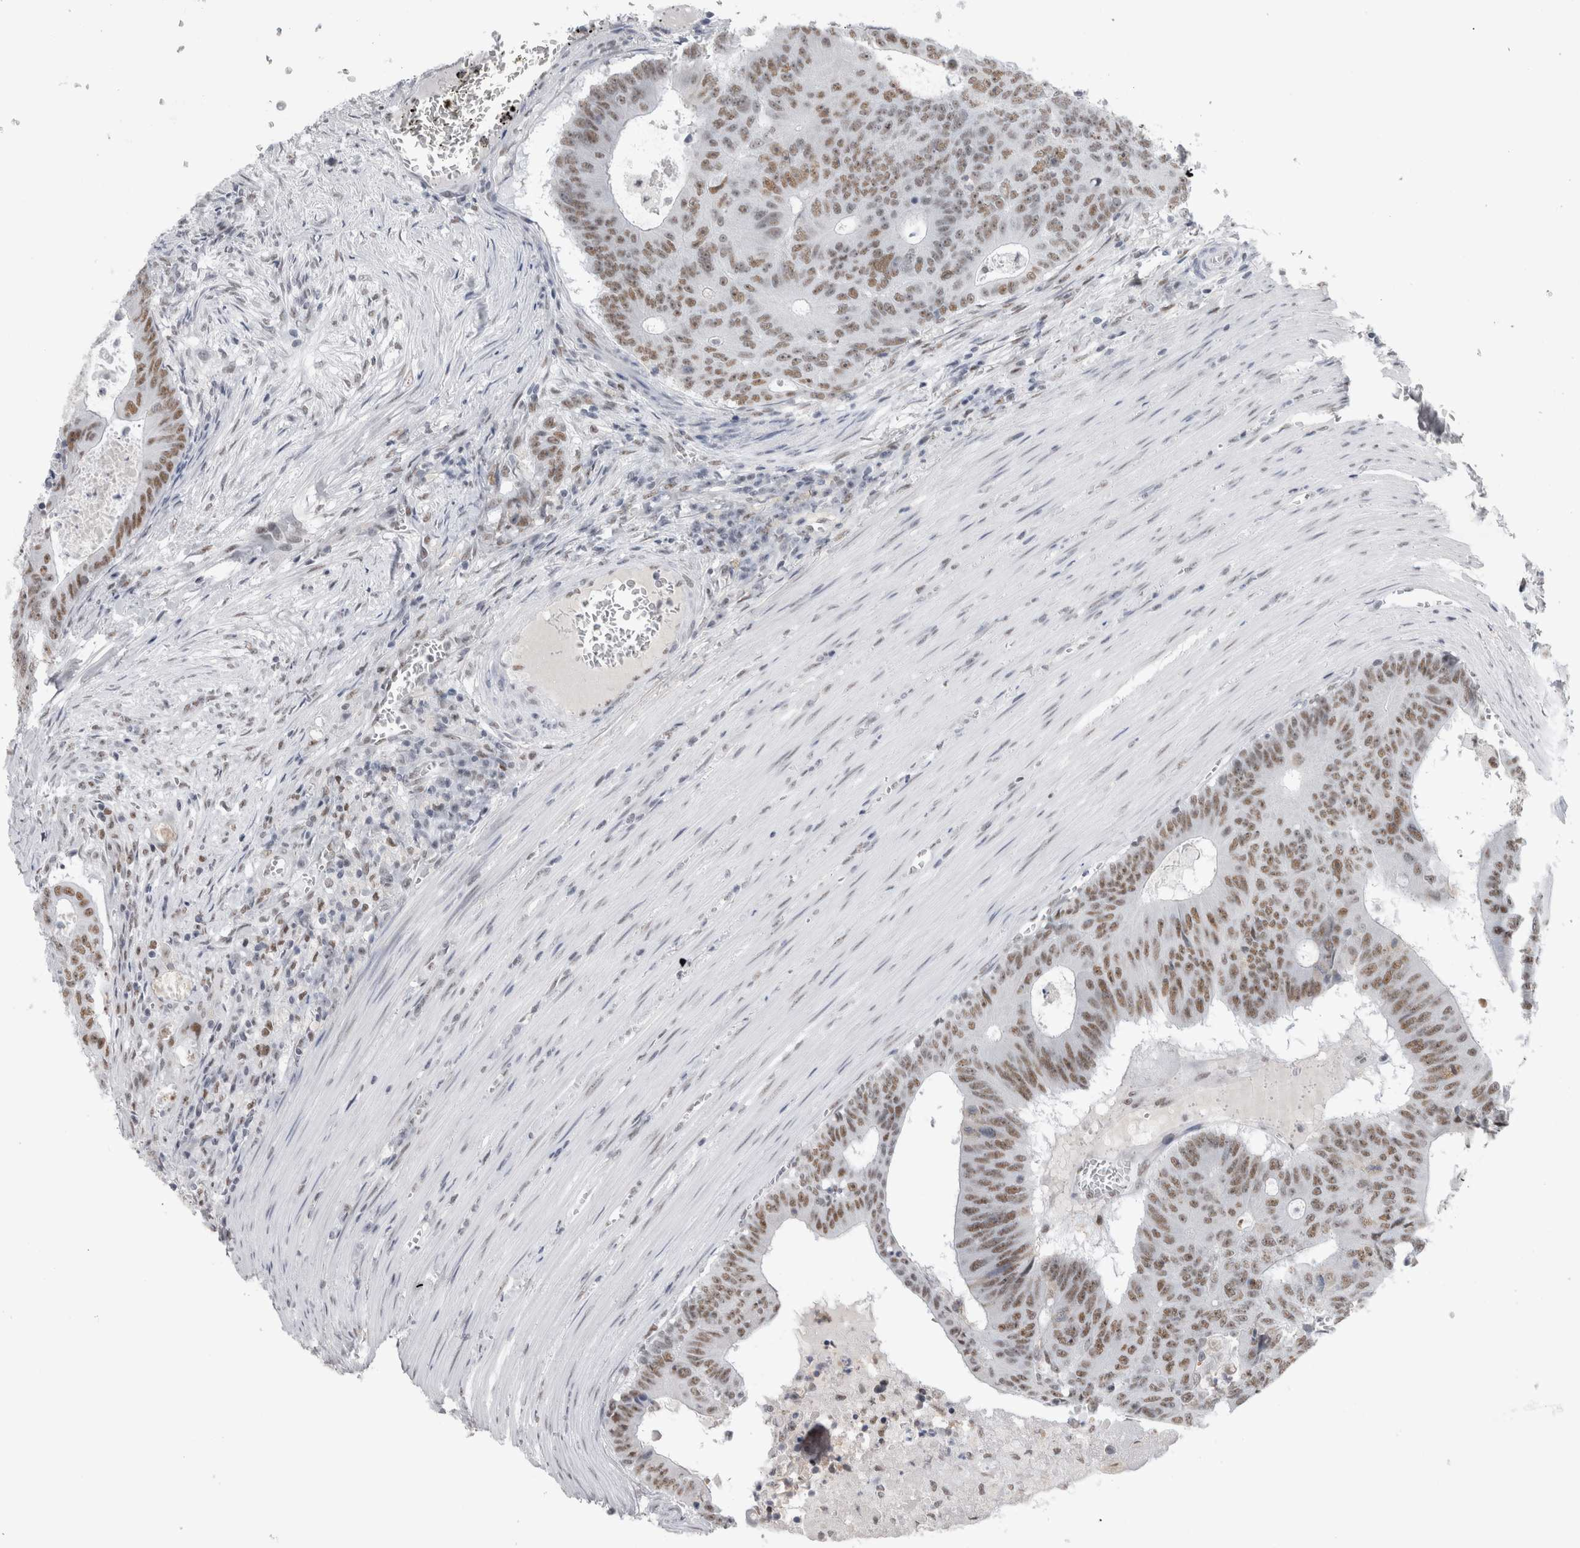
{"staining": {"intensity": "moderate", "quantity": ">75%", "location": "nuclear"}, "tissue": "colorectal cancer", "cell_type": "Tumor cells", "image_type": "cancer", "snomed": [{"axis": "morphology", "description": "Adenocarcinoma, NOS"}, {"axis": "topography", "description": "Colon"}], "caption": "A brown stain labels moderate nuclear staining of a protein in colorectal cancer tumor cells.", "gene": "API5", "patient": {"sex": "male", "age": 87}}